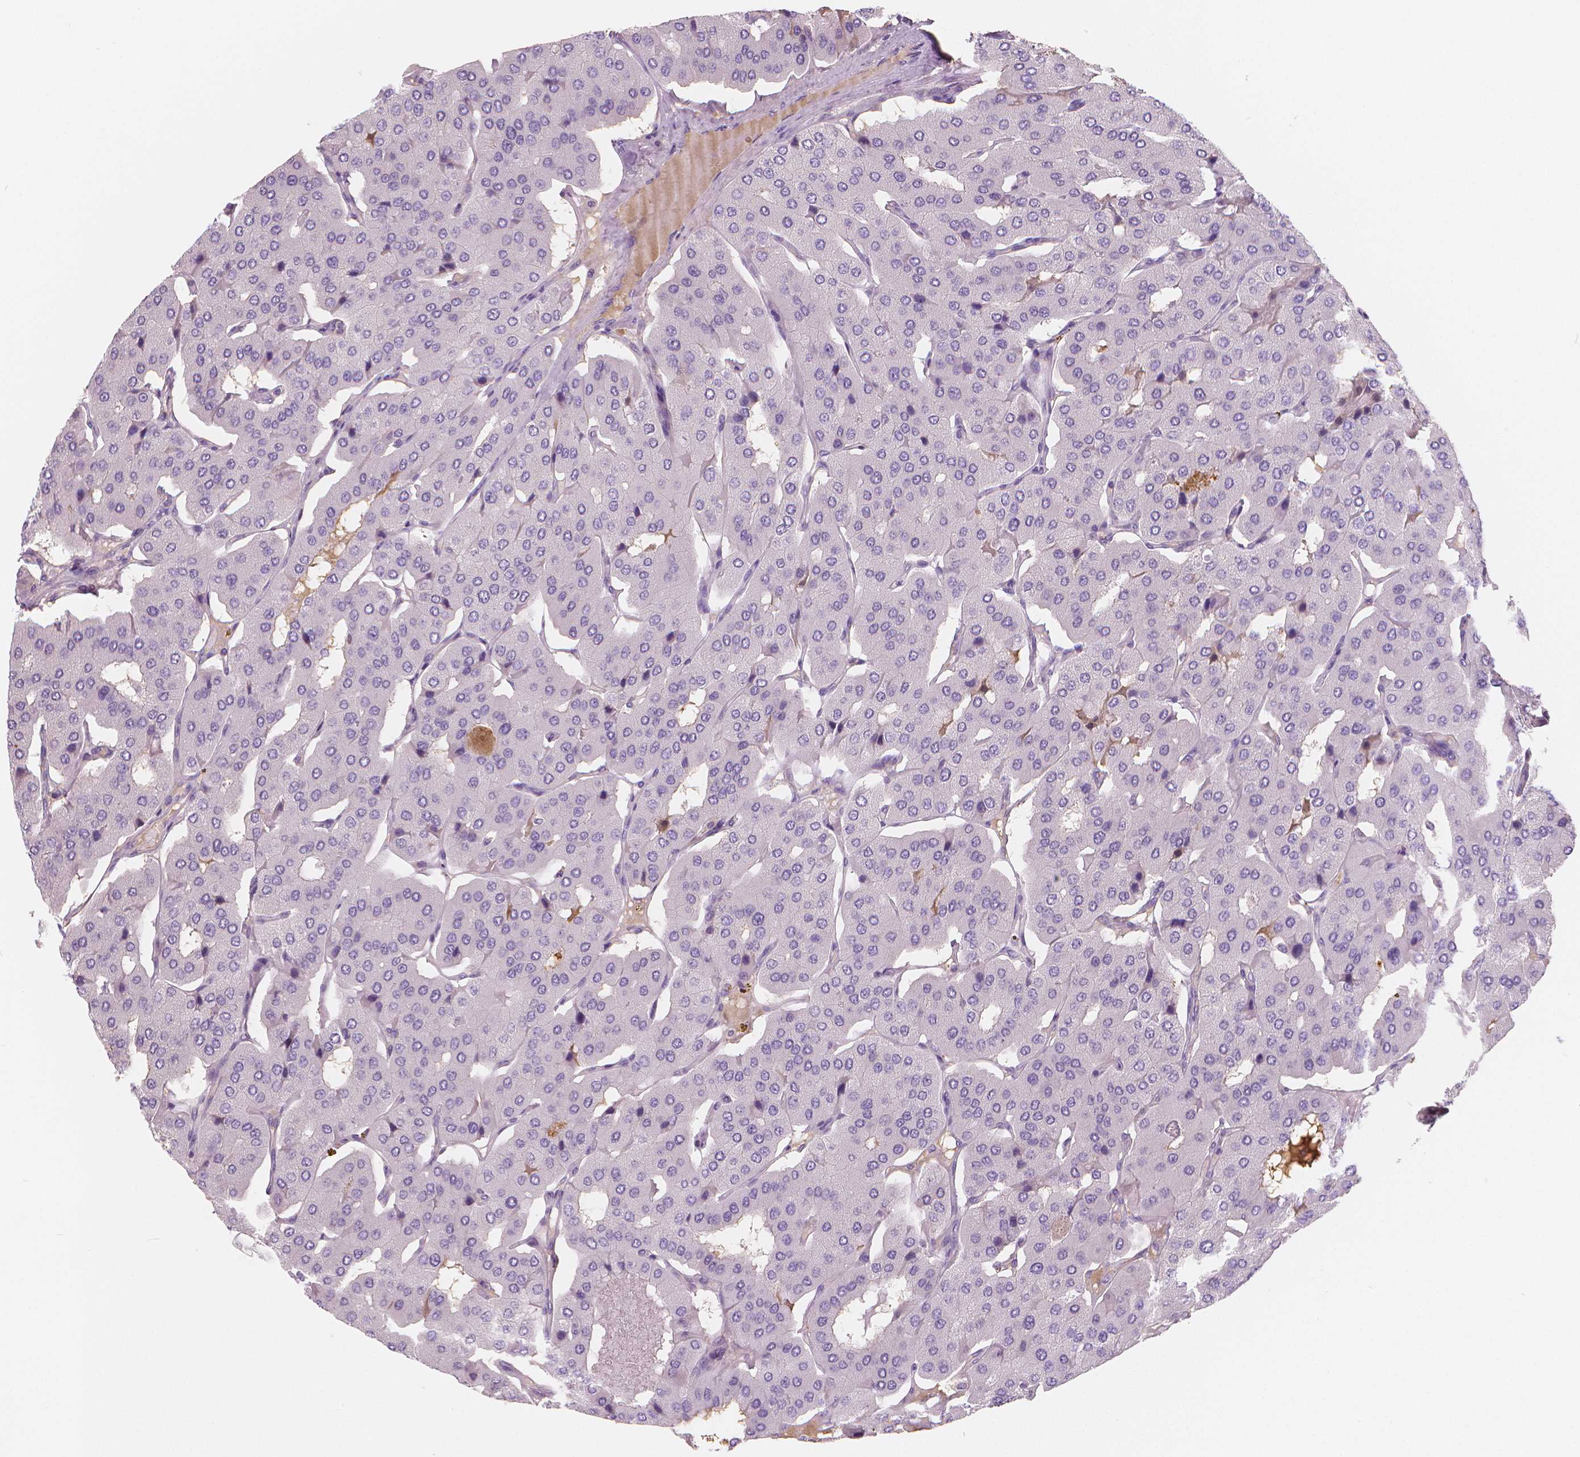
{"staining": {"intensity": "negative", "quantity": "none", "location": "none"}, "tissue": "parathyroid gland", "cell_type": "Glandular cells", "image_type": "normal", "snomed": [{"axis": "morphology", "description": "Normal tissue, NOS"}, {"axis": "morphology", "description": "Adenoma, NOS"}, {"axis": "topography", "description": "Parathyroid gland"}], "caption": "Glandular cells are negative for brown protein staining in unremarkable parathyroid gland. Brightfield microscopy of immunohistochemistry stained with DAB (3,3'-diaminobenzidine) (brown) and hematoxylin (blue), captured at high magnification.", "gene": "APOA4", "patient": {"sex": "female", "age": 86}}